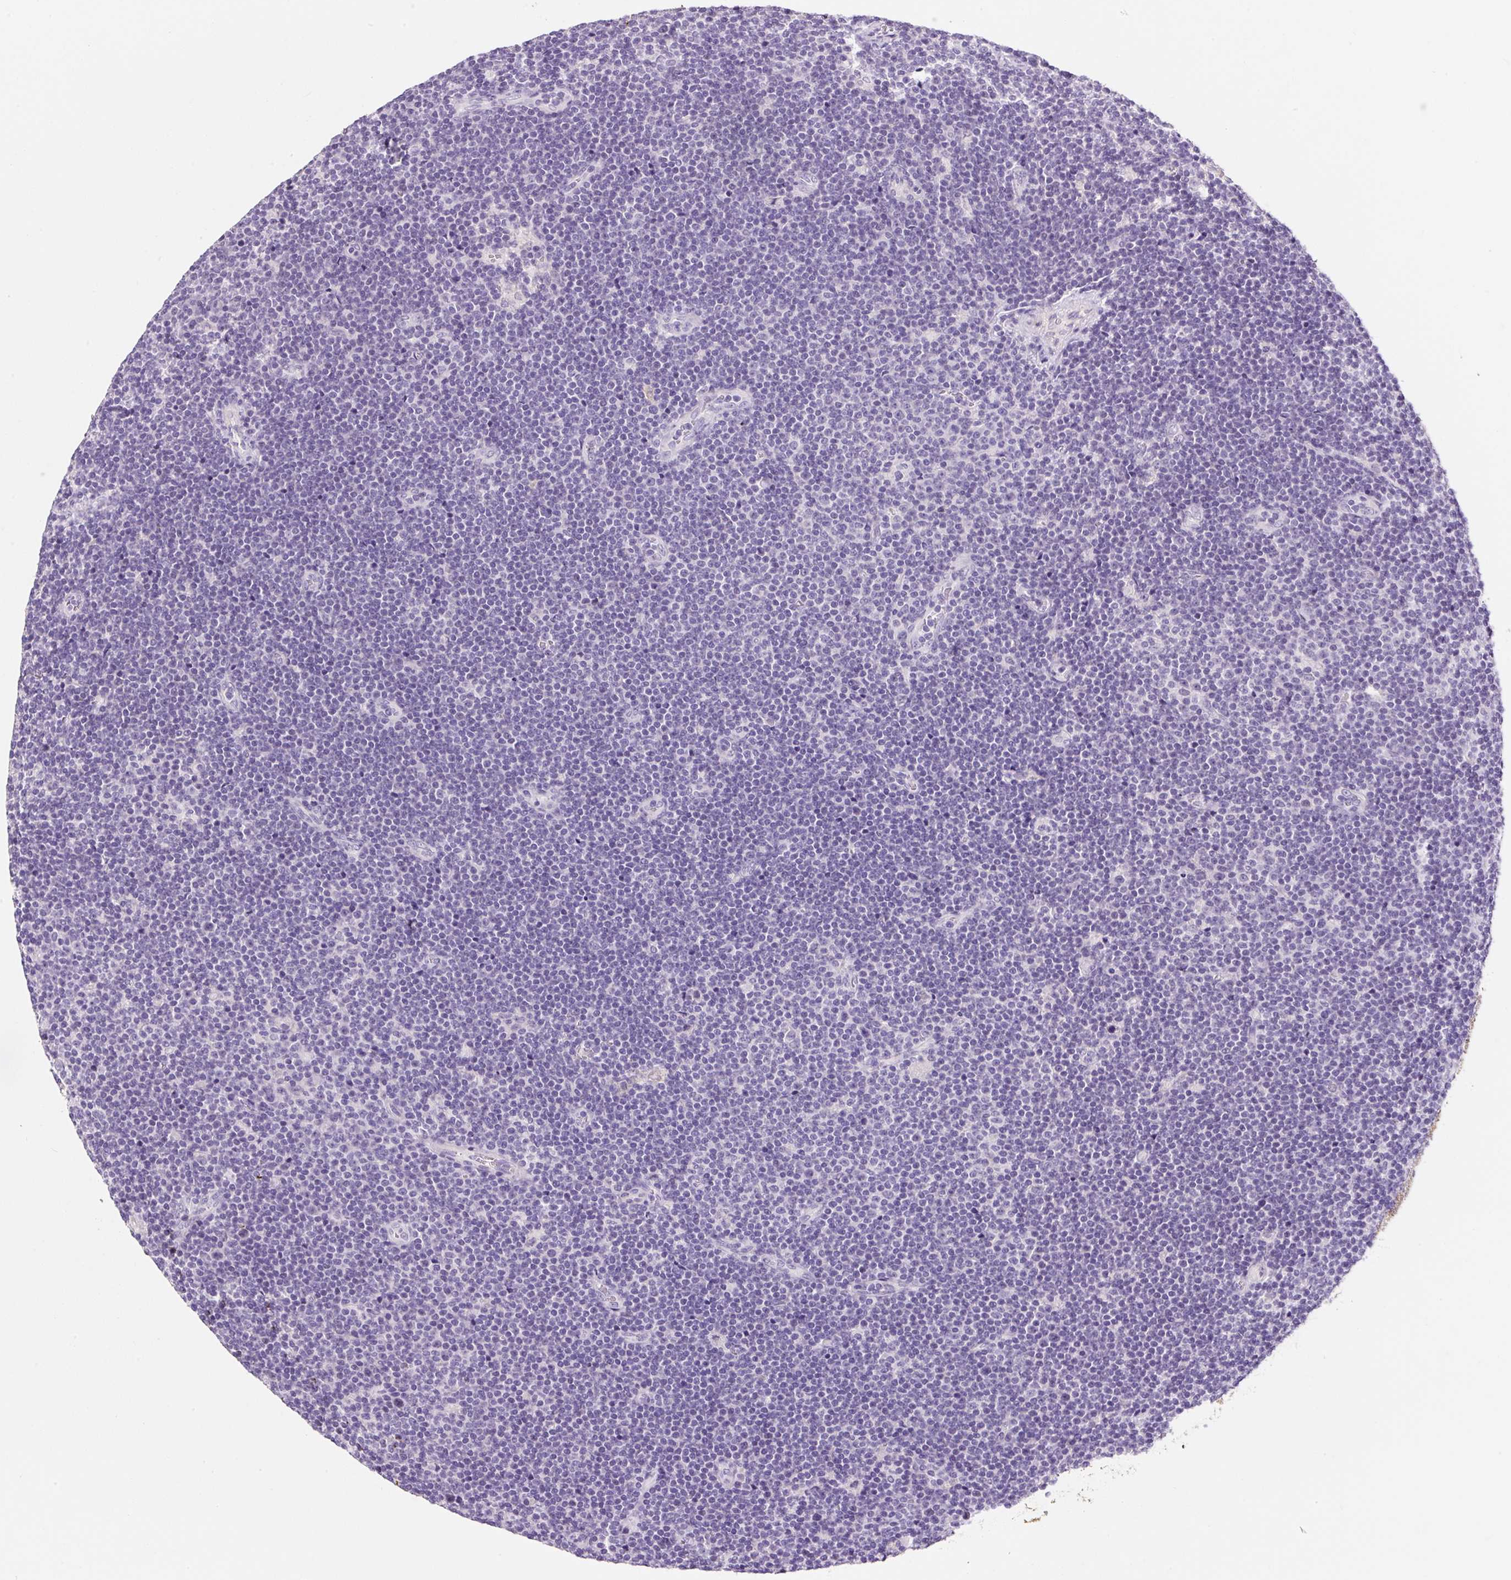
{"staining": {"intensity": "negative", "quantity": "none", "location": "none"}, "tissue": "lymphoma", "cell_type": "Tumor cells", "image_type": "cancer", "snomed": [{"axis": "morphology", "description": "Malignant lymphoma, non-Hodgkin's type, Low grade"}, {"axis": "topography", "description": "Lymph node"}], "caption": "Immunohistochemistry (IHC) photomicrograph of low-grade malignant lymphoma, non-Hodgkin's type stained for a protein (brown), which reveals no staining in tumor cells. Nuclei are stained in blue.", "gene": "SYP", "patient": {"sex": "male", "age": 48}}